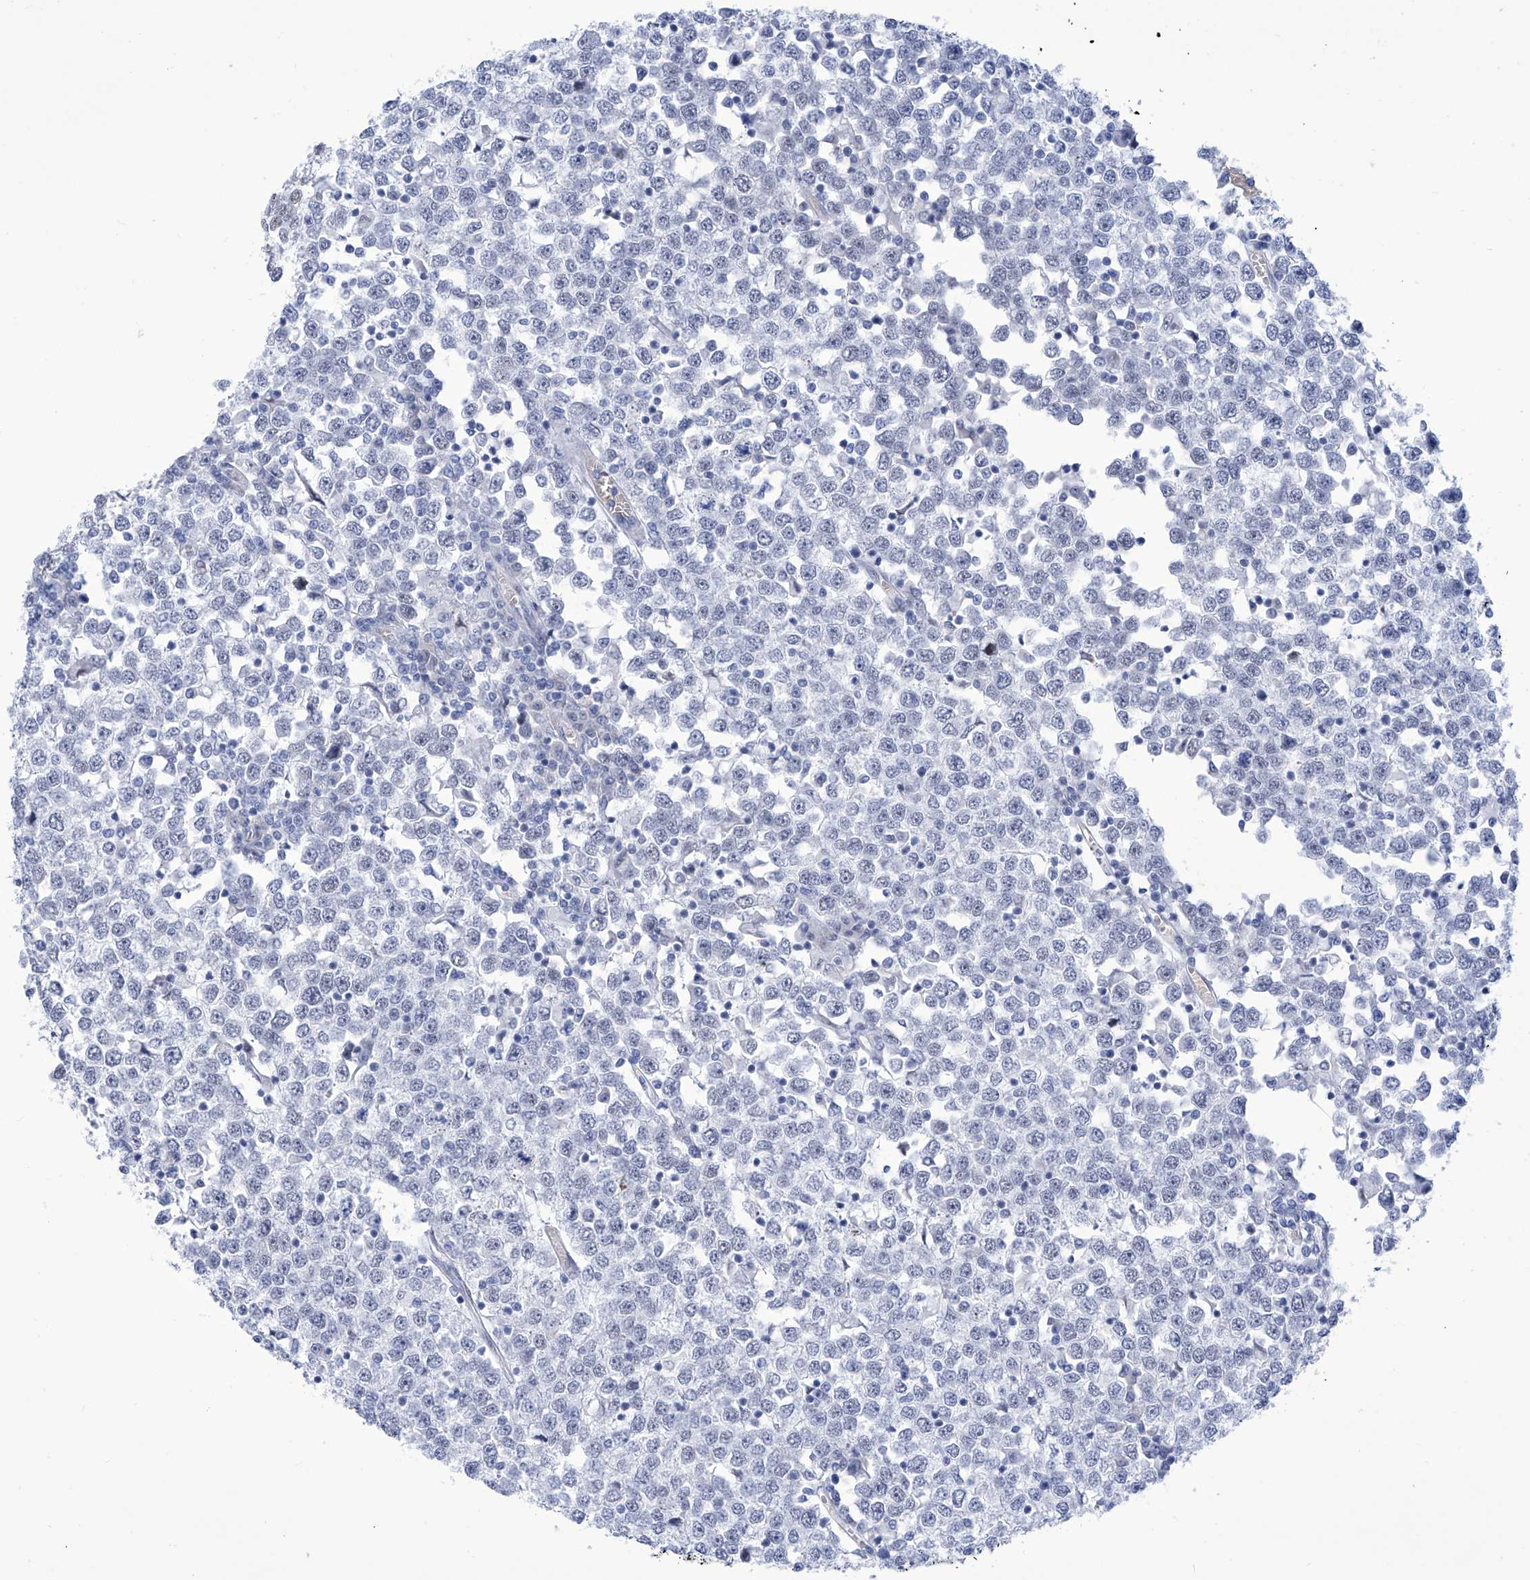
{"staining": {"intensity": "negative", "quantity": "none", "location": "none"}, "tissue": "testis cancer", "cell_type": "Tumor cells", "image_type": "cancer", "snomed": [{"axis": "morphology", "description": "Seminoma, NOS"}, {"axis": "topography", "description": "Testis"}], "caption": "Immunohistochemistry of seminoma (testis) demonstrates no positivity in tumor cells.", "gene": "SART1", "patient": {"sex": "male", "age": 65}}